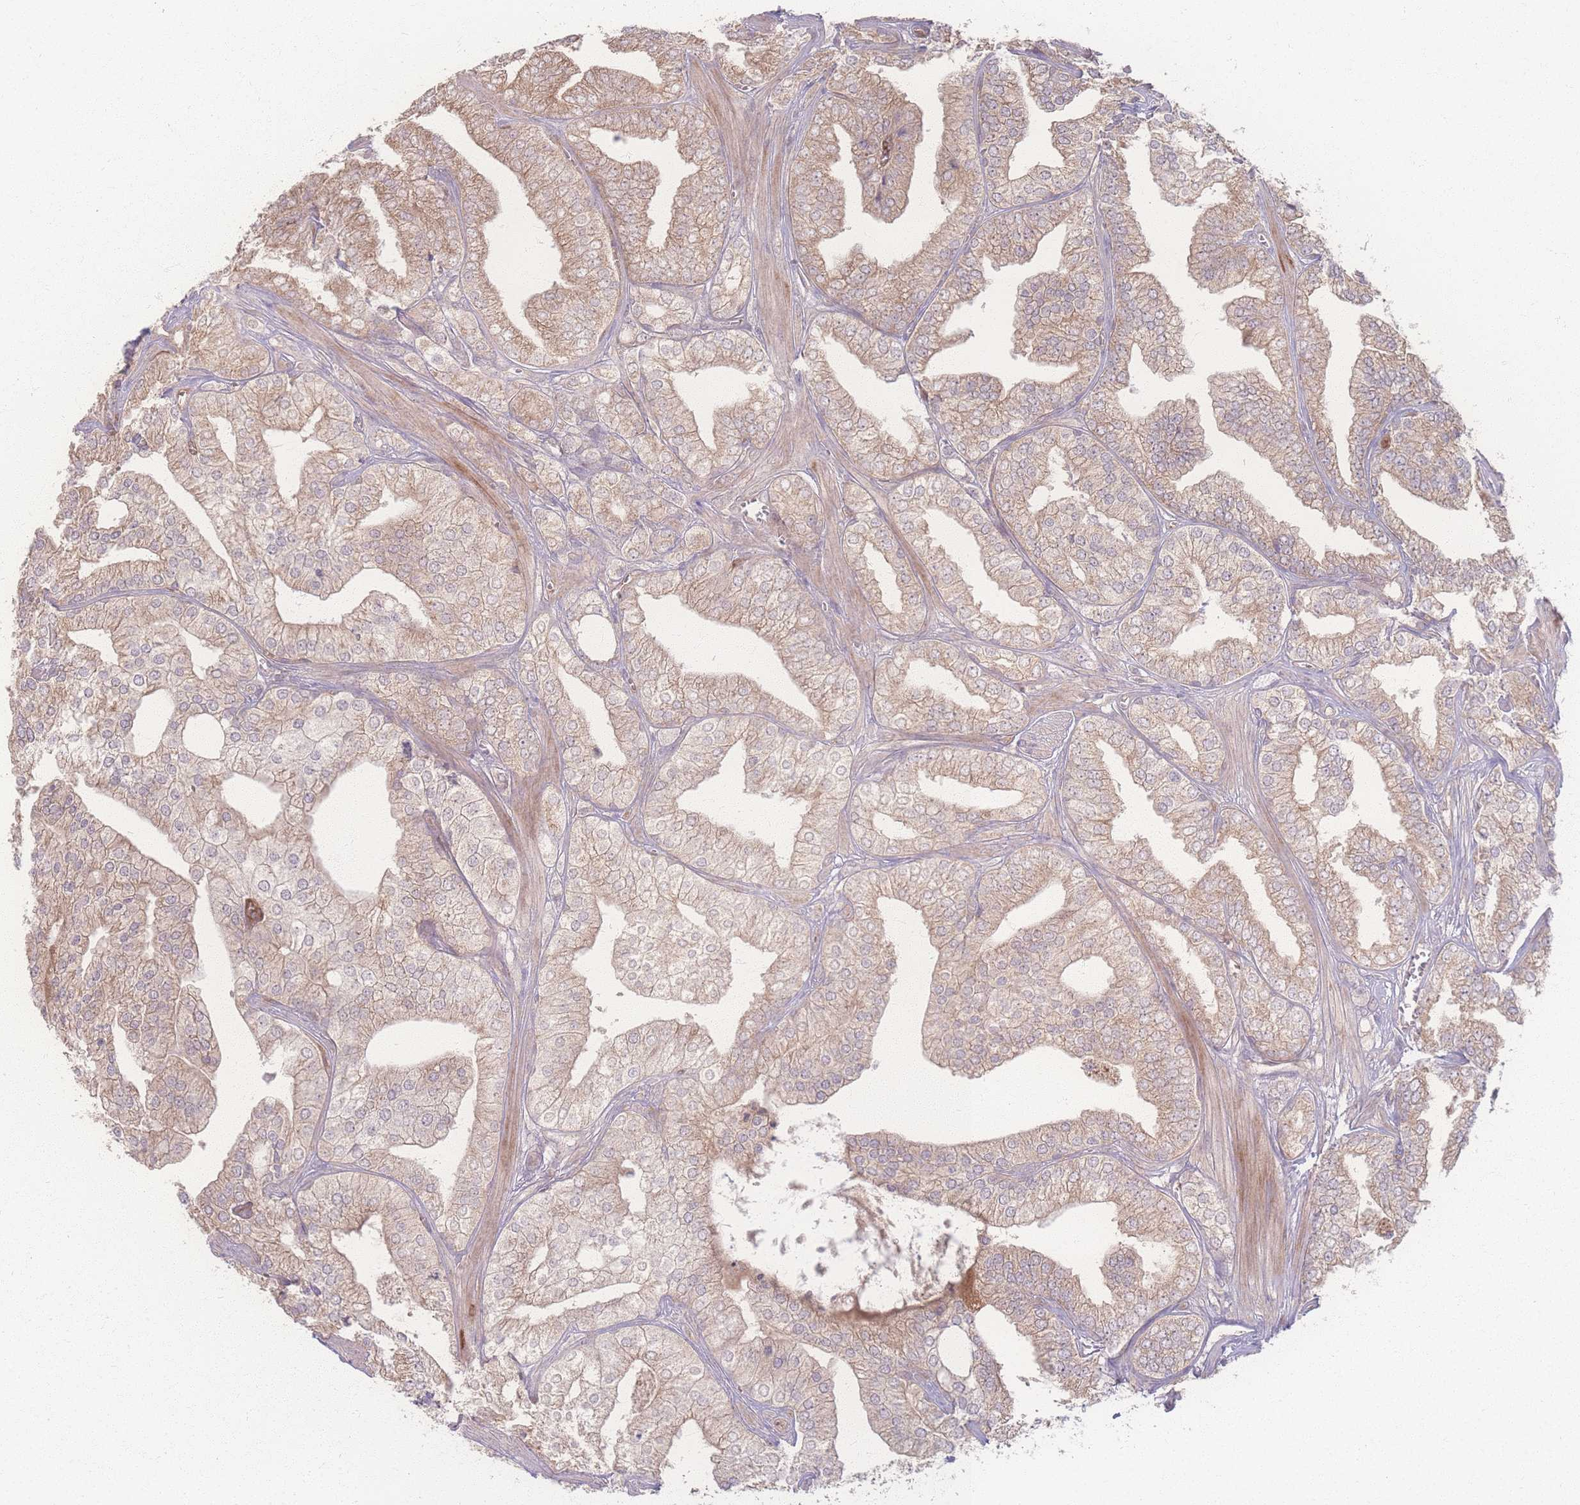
{"staining": {"intensity": "weak", "quantity": ">75%", "location": "cytoplasmic/membranous"}, "tissue": "prostate cancer", "cell_type": "Tumor cells", "image_type": "cancer", "snomed": [{"axis": "morphology", "description": "Adenocarcinoma, High grade"}, {"axis": "topography", "description": "Prostate"}], "caption": "The immunohistochemical stain shows weak cytoplasmic/membranous expression in tumor cells of prostate cancer tissue.", "gene": "INSR", "patient": {"sex": "male", "age": 50}}